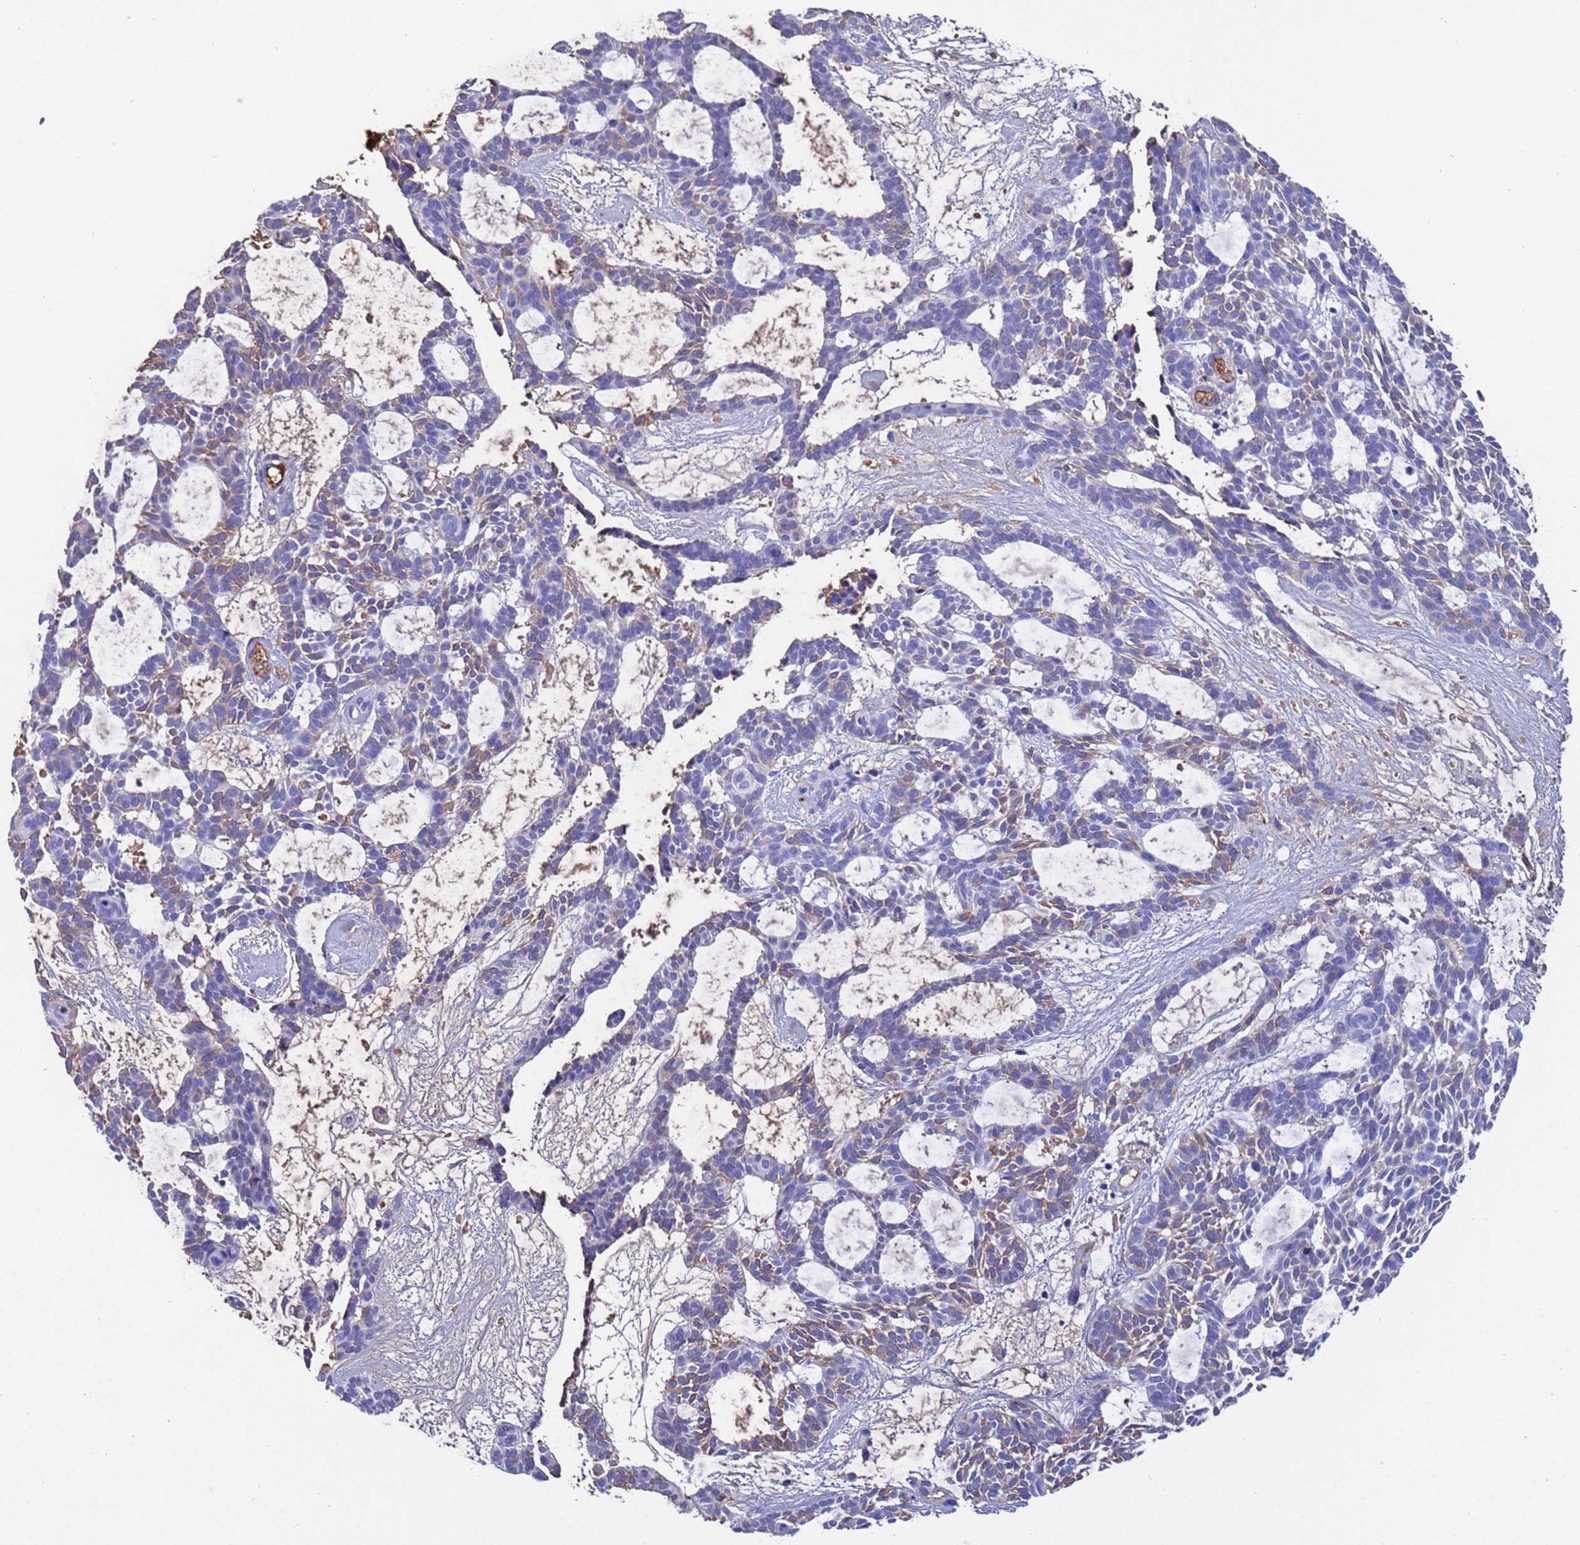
{"staining": {"intensity": "weak", "quantity": "<25%", "location": "cytoplasmic/membranous"}, "tissue": "skin cancer", "cell_type": "Tumor cells", "image_type": "cancer", "snomed": [{"axis": "morphology", "description": "Basal cell carcinoma"}, {"axis": "topography", "description": "Skin"}], "caption": "The micrograph shows no staining of tumor cells in basal cell carcinoma (skin).", "gene": "H1-7", "patient": {"sex": "male", "age": 61}}